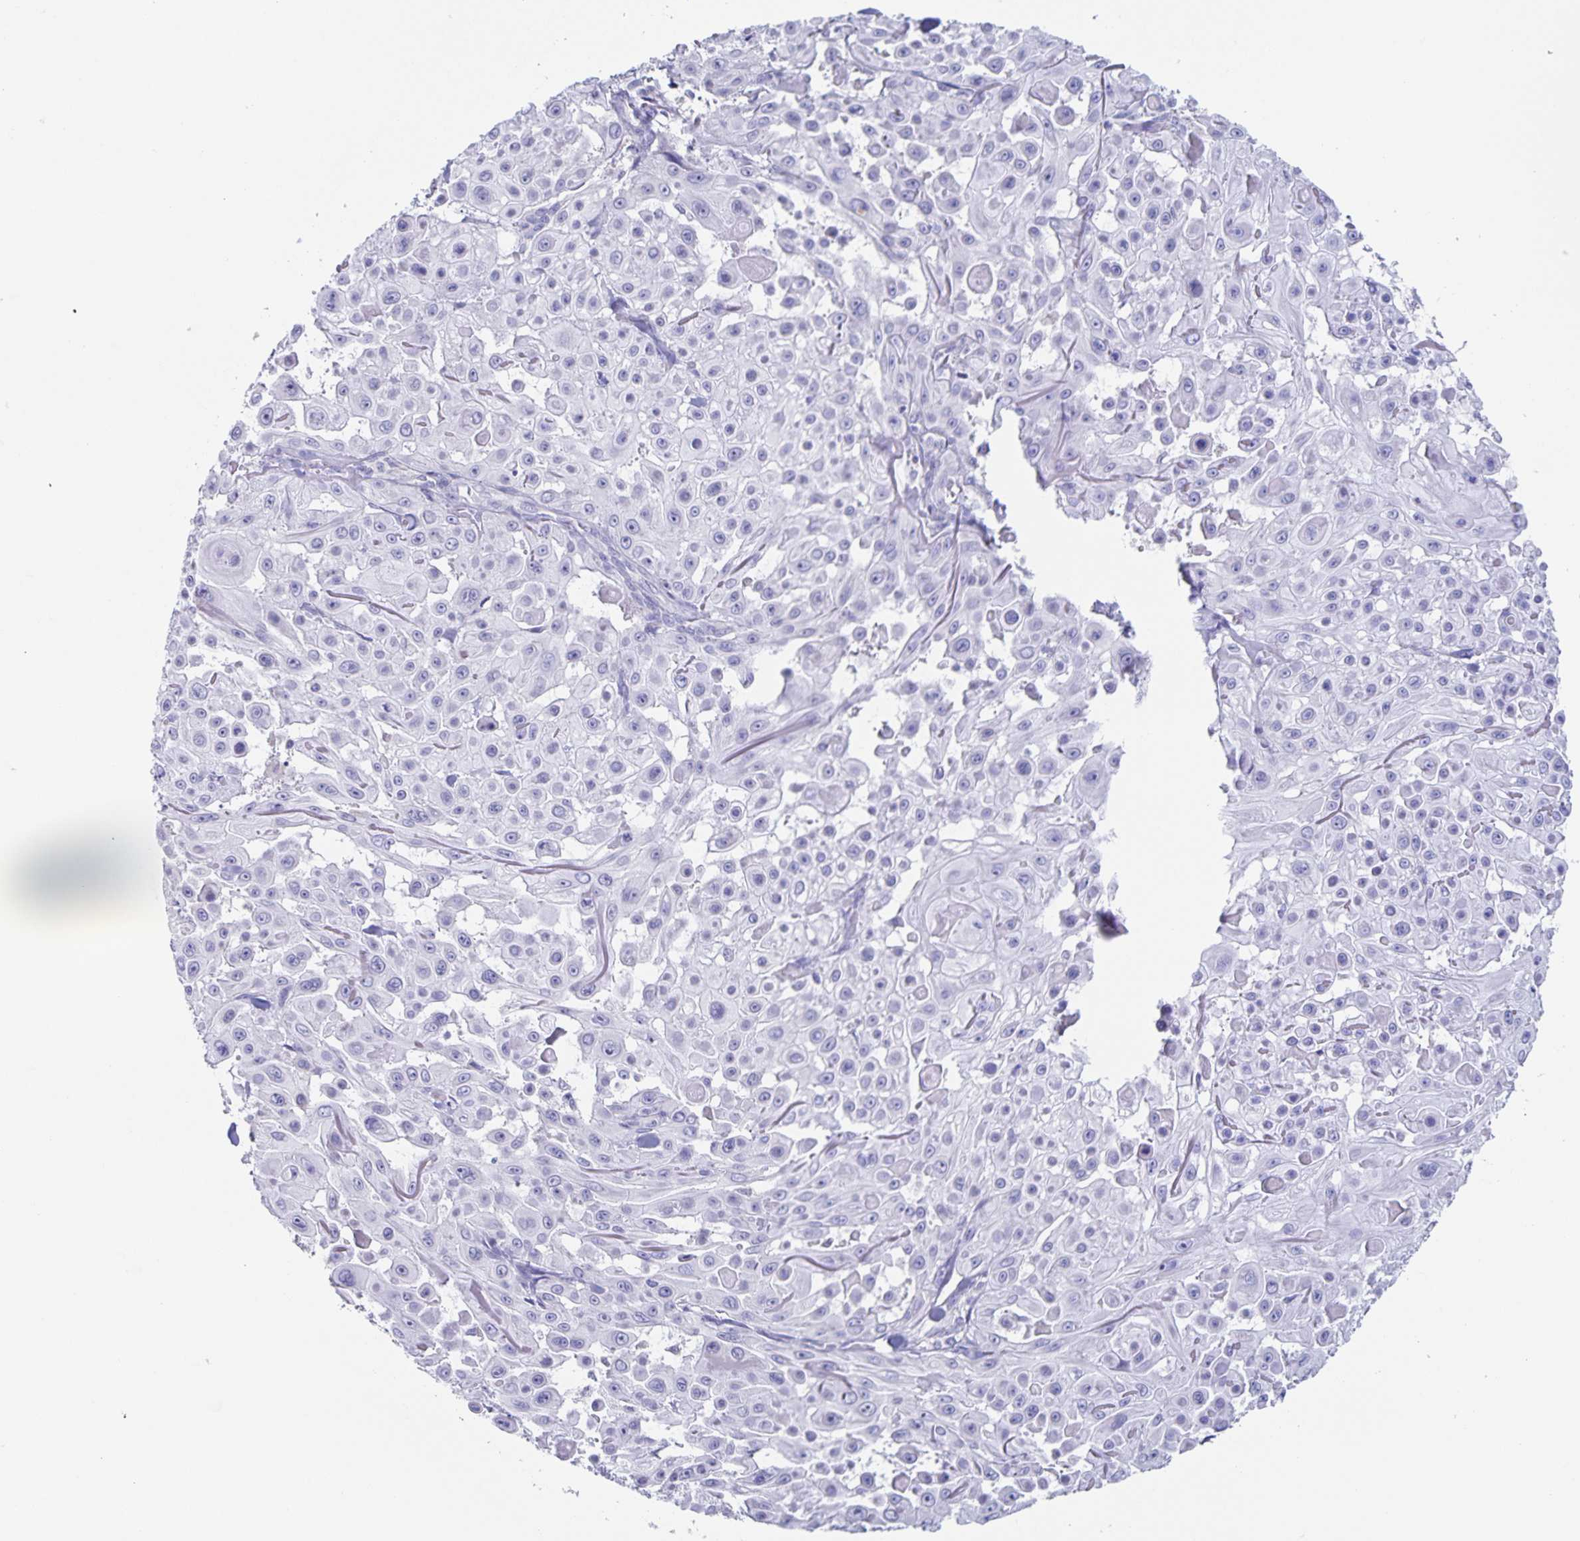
{"staining": {"intensity": "negative", "quantity": "none", "location": "none"}, "tissue": "skin cancer", "cell_type": "Tumor cells", "image_type": "cancer", "snomed": [{"axis": "morphology", "description": "Squamous cell carcinoma, NOS"}, {"axis": "topography", "description": "Skin"}], "caption": "Immunohistochemistry of skin cancer (squamous cell carcinoma) shows no expression in tumor cells.", "gene": "RPL36A", "patient": {"sex": "male", "age": 91}}